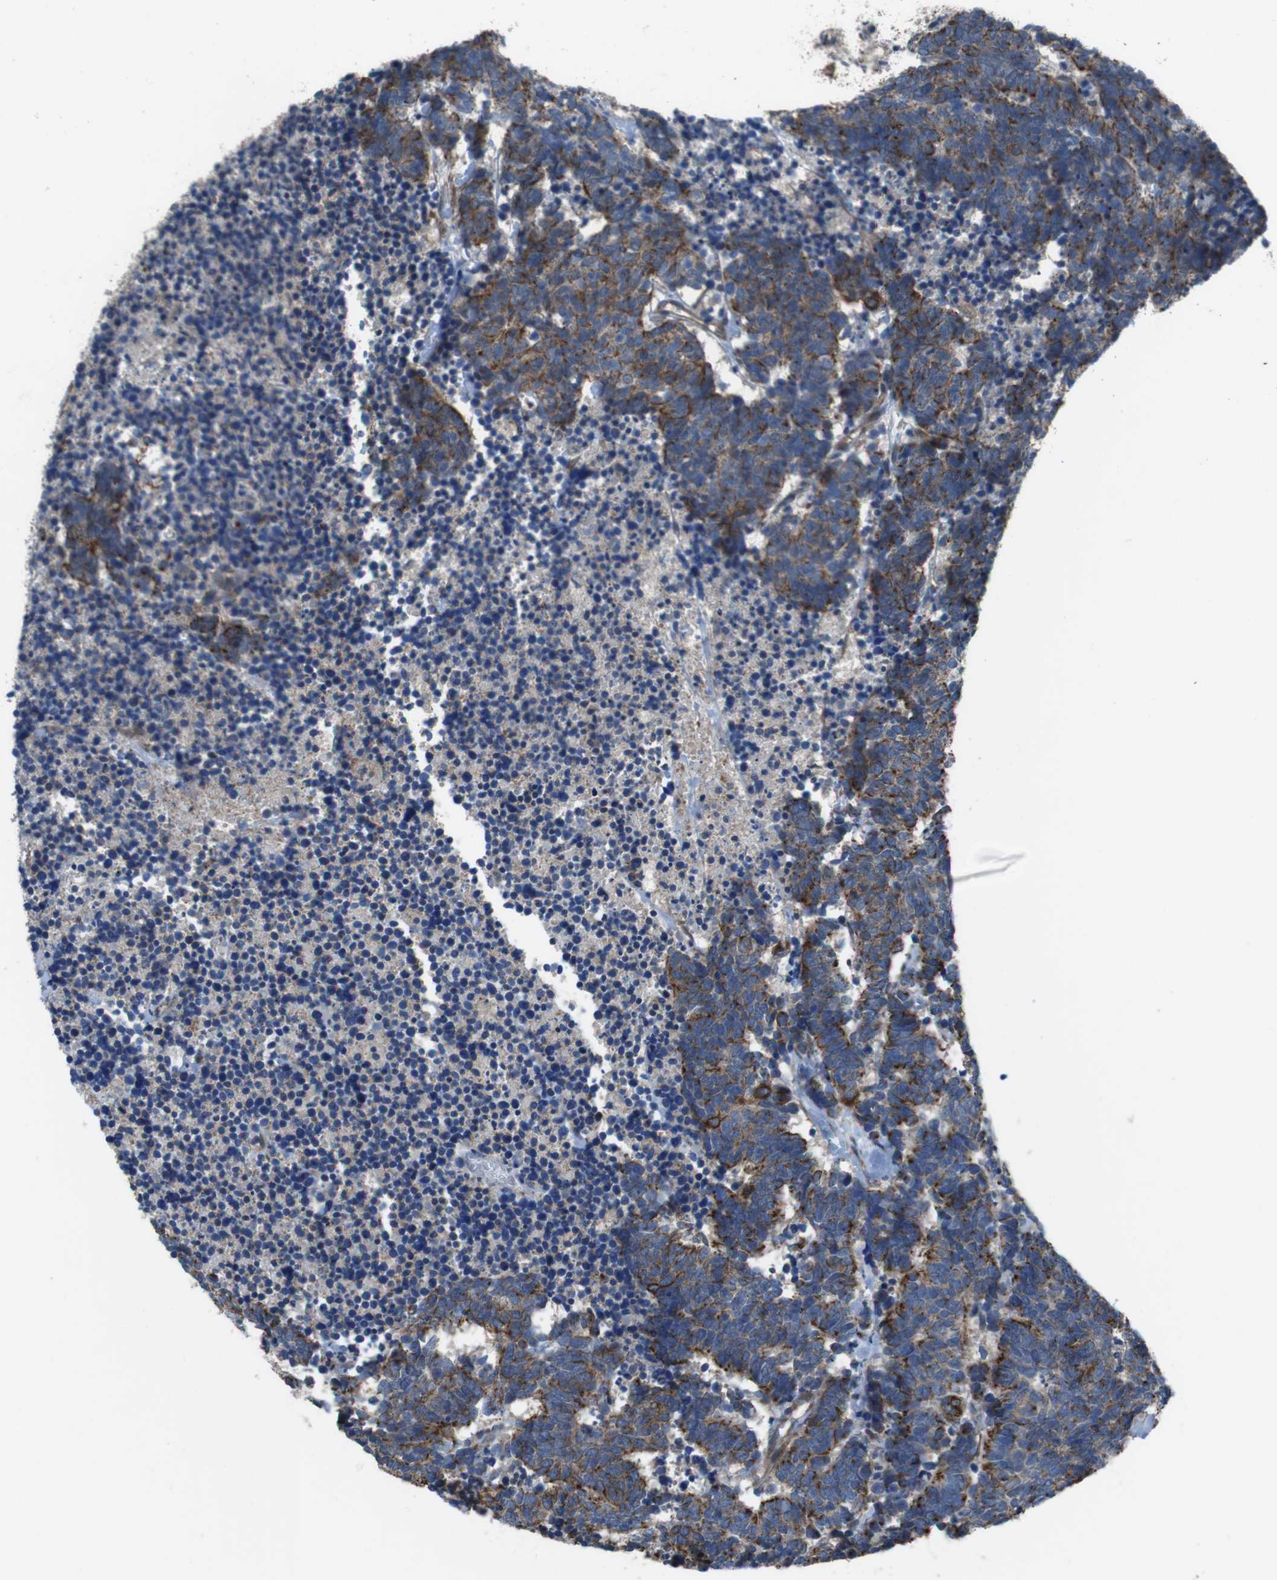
{"staining": {"intensity": "moderate", "quantity": "25%-75%", "location": "cytoplasmic/membranous"}, "tissue": "carcinoid", "cell_type": "Tumor cells", "image_type": "cancer", "snomed": [{"axis": "morphology", "description": "Carcinoma, NOS"}, {"axis": "morphology", "description": "Carcinoid, malignant, NOS"}, {"axis": "topography", "description": "Urinary bladder"}], "caption": "IHC (DAB) staining of human carcinoid shows moderate cytoplasmic/membranous protein expression in approximately 25%-75% of tumor cells. (Brightfield microscopy of DAB IHC at high magnification).", "gene": "FAM174B", "patient": {"sex": "male", "age": 57}}